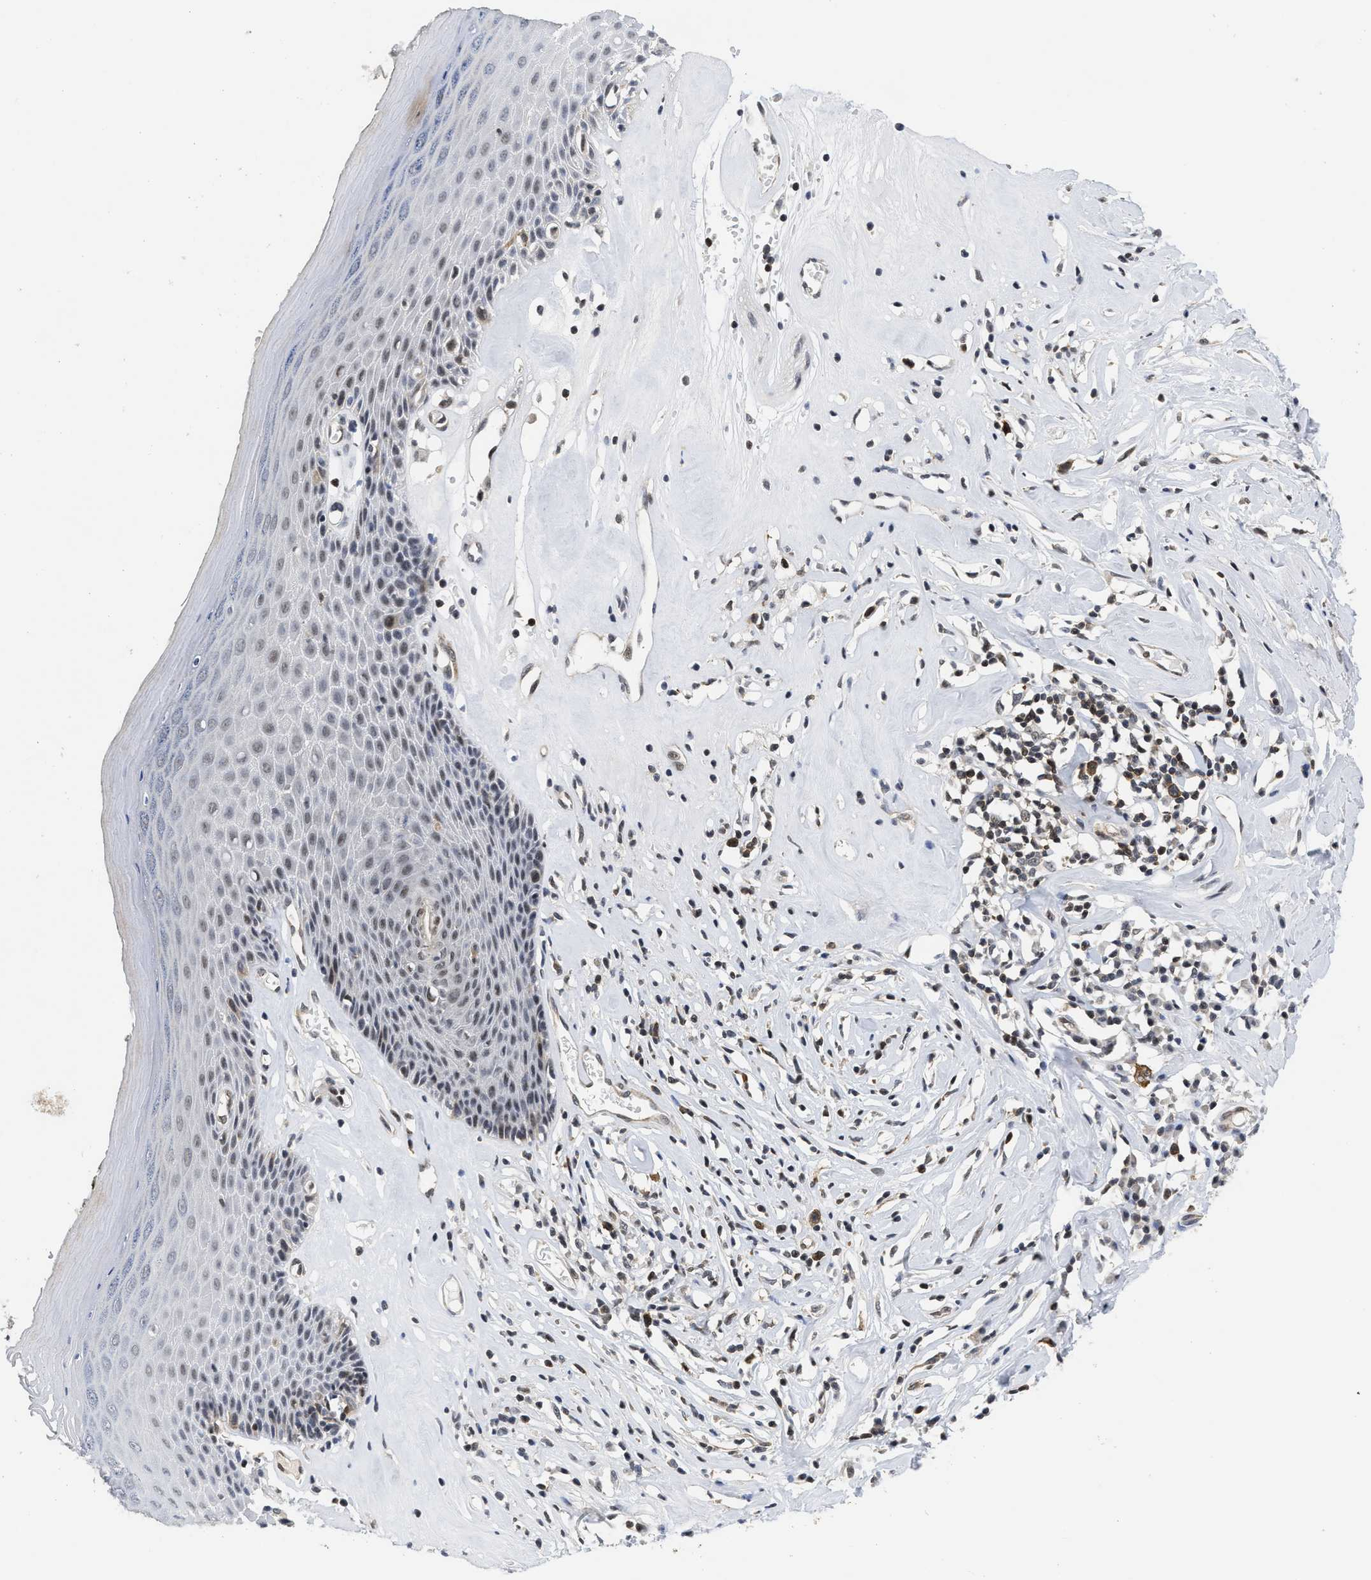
{"staining": {"intensity": "moderate", "quantity": "<25%", "location": "nuclear"}, "tissue": "skin", "cell_type": "Epidermal cells", "image_type": "normal", "snomed": [{"axis": "morphology", "description": "Normal tissue, NOS"}, {"axis": "morphology", "description": "Inflammation, NOS"}, {"axis": "topography", "description": "Vulva"}], "caption": "Moderate nuclear positivity is seen in approximately <25% of epidermal cells in normal skin. (DAB IHC, brown staining for protein, blue staining for nuclei).", "gene": "HIF1A", "patient": {"sex": "female", "age": 84}}